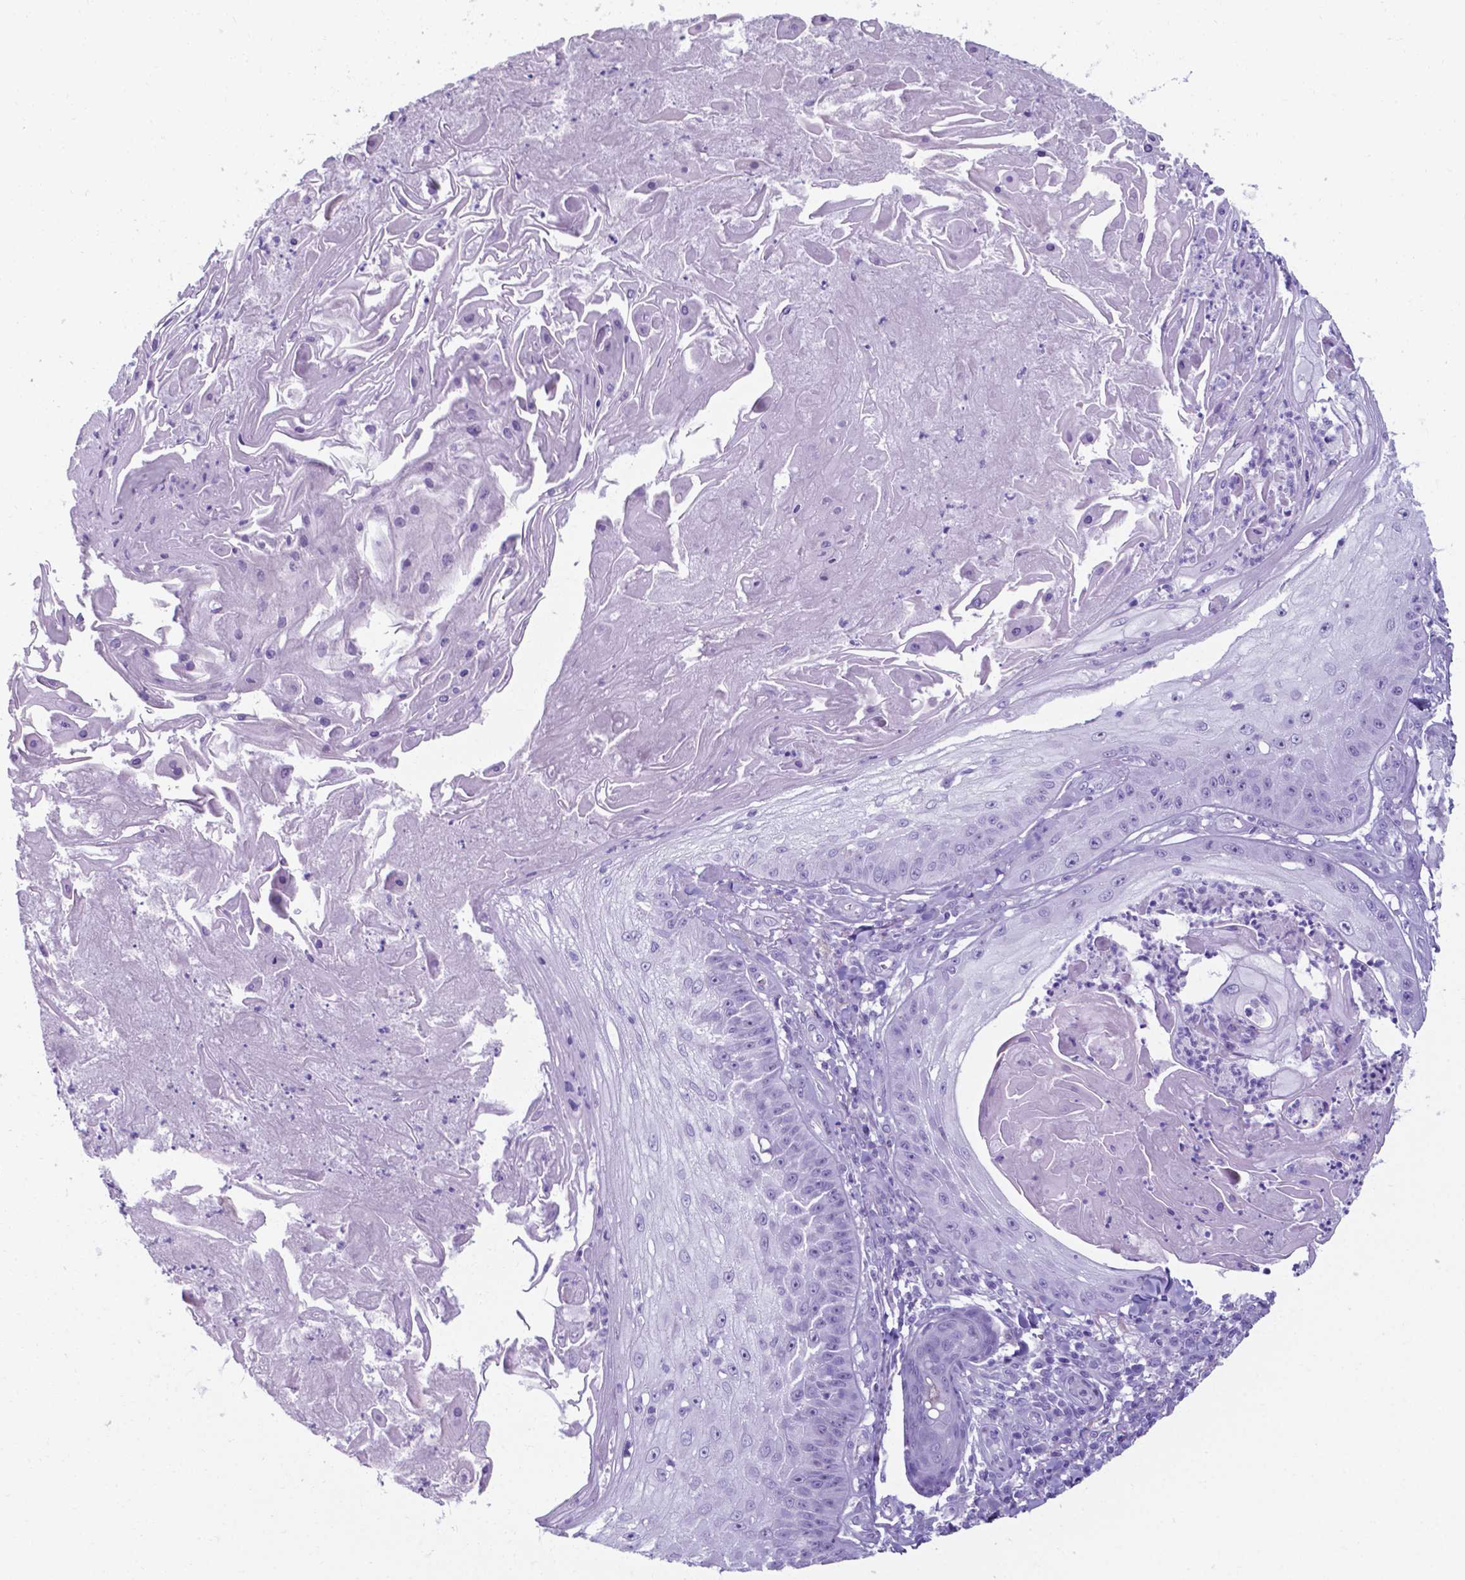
{"staining": {"intensity": "negative", "quantity": "none", "location": "none"}, "tissue": "skin cancer", "cell_type": "Tumor cells", "image_type": "cancer", "snomed": [{"axis": "morphology", "description": "Squamous cell carcinoma, NOS"}, {"axis": "topography", "description": "Skin"}], "caption": "IHC photomicrograph of human skin cancer (squamous cell carcinoma) stained for a protein (brown), which exhibits no positivity in tumor cells.", "gene": "AP5B1", "patient": {"sex": "male", "age": 70}}